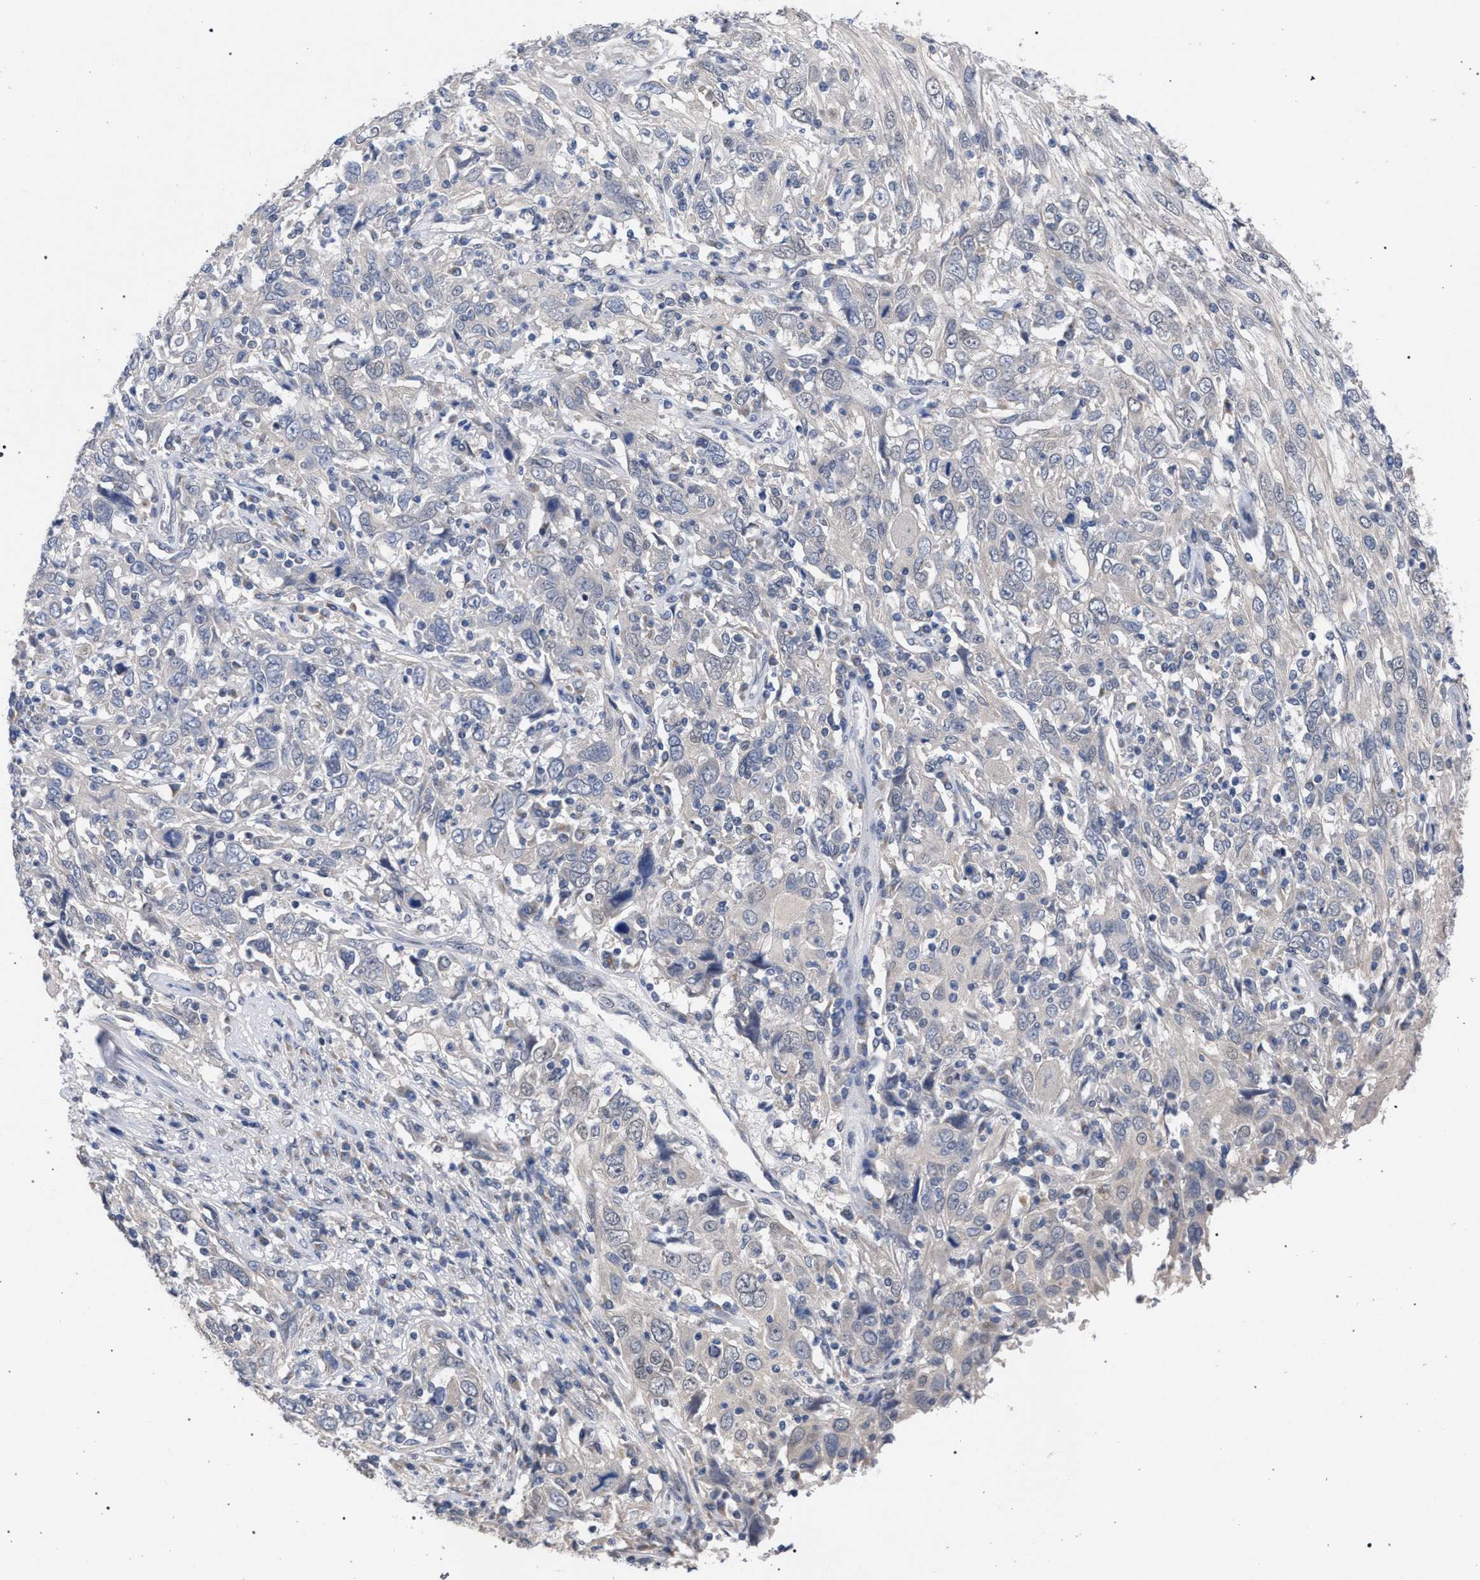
{"staining": {"intensity": "negative", "quantity": "none", "location": "none"}, "tissue": "cervical cancer", "cell_type": "Tumor cells", "image_type": "cancer", "snomed": [{"axis": "morphology", "description": "Squamous cell carcinoma, NOS"}, {"axis": "topography", "description": "Cervix"}], "caption": "Tumor cells show no significant positivity in cervical squamous cell carcinoma. (Stains: DAB immunohistochemistry (IHC) with hematoxylin counter stain, Microscopy: brightfield microscopy at high magnification).", "gene": "GOLGA2", "patient": {"sex": "female", "age": 46}}